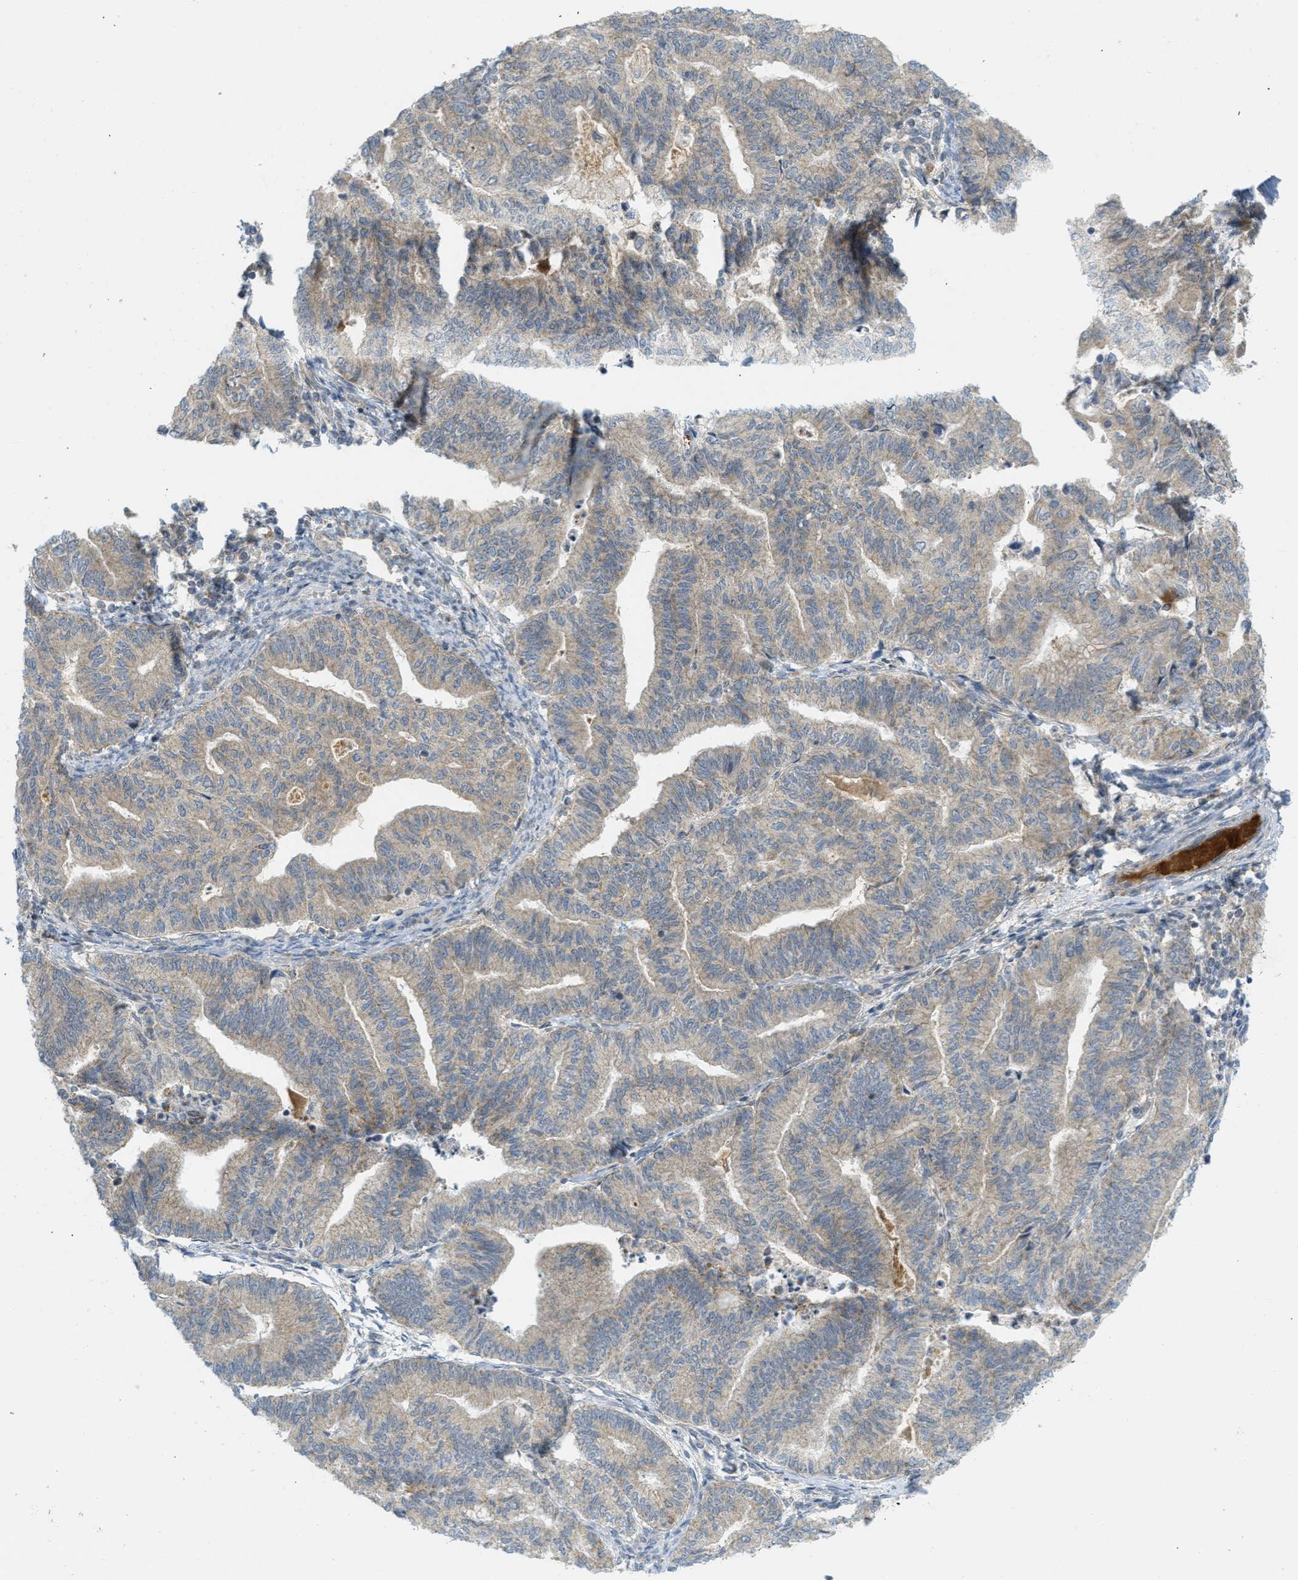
{"staining": {"intensity": "weak", "quantity": ">75%", "location": "cytoplasmic/membranous"}, "tissue": "endometrial cancer", "cell_type": "Tumor cells", "image_type": "cancer", "snomed": [{"axis": "morphology", "description": "Adenocarcinoma, NOS"}, {"axis": "topography", "description": "Endometrium"}], "caption": "A histopathology image of human adenocarcinoma (endometrial) stained for a protein displays weak cytoplasmic/membranous brown staining in tumor cells. The staining was performed using DAB (3,3'-diaminobenzidine), with brown indicating positive protein expression. Nuclei are stained blue with hematoxylin.", "gene": "PROC", "patient": {"sex": "female", "age": 79}}